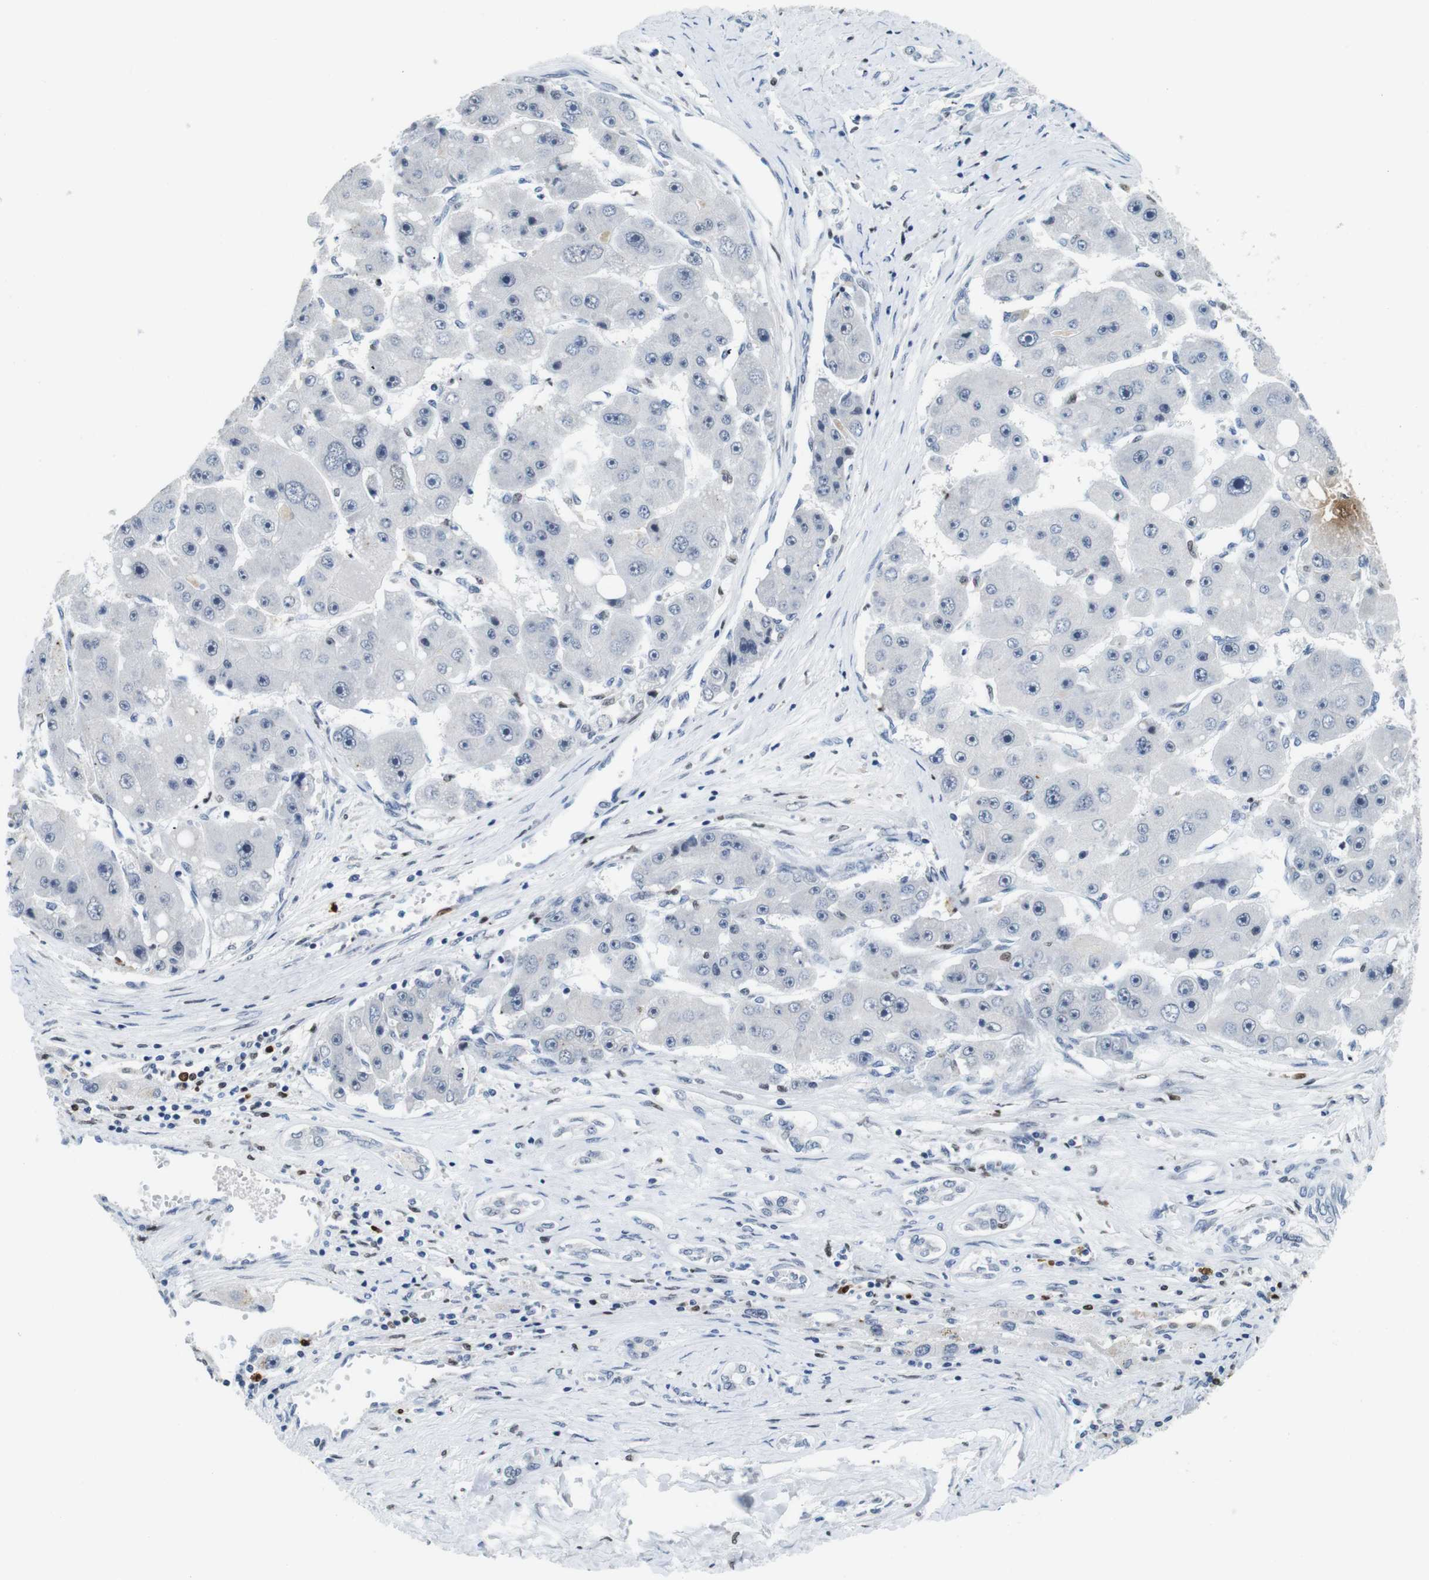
{"staining": {"intensity": "negative", "quantity": "none", "location": "none"}, "tissue": "liver cancer", "cell_type": "Tumor cells", "image_type": "cancer", "snomed": [{"axis": "morphology", "description": "Carcinoma, Hepatocellular, NOS"}, {"axis": "topography", "description": "Liver"}], "caption": "This is a histopathology image of immunohistochemistry (IHC) staining of liver hepatocellular carcinoma, which shows no positivity in tumor cells.", "gene": "IRF8", "patient": {"sex": "female", "age": 61}}